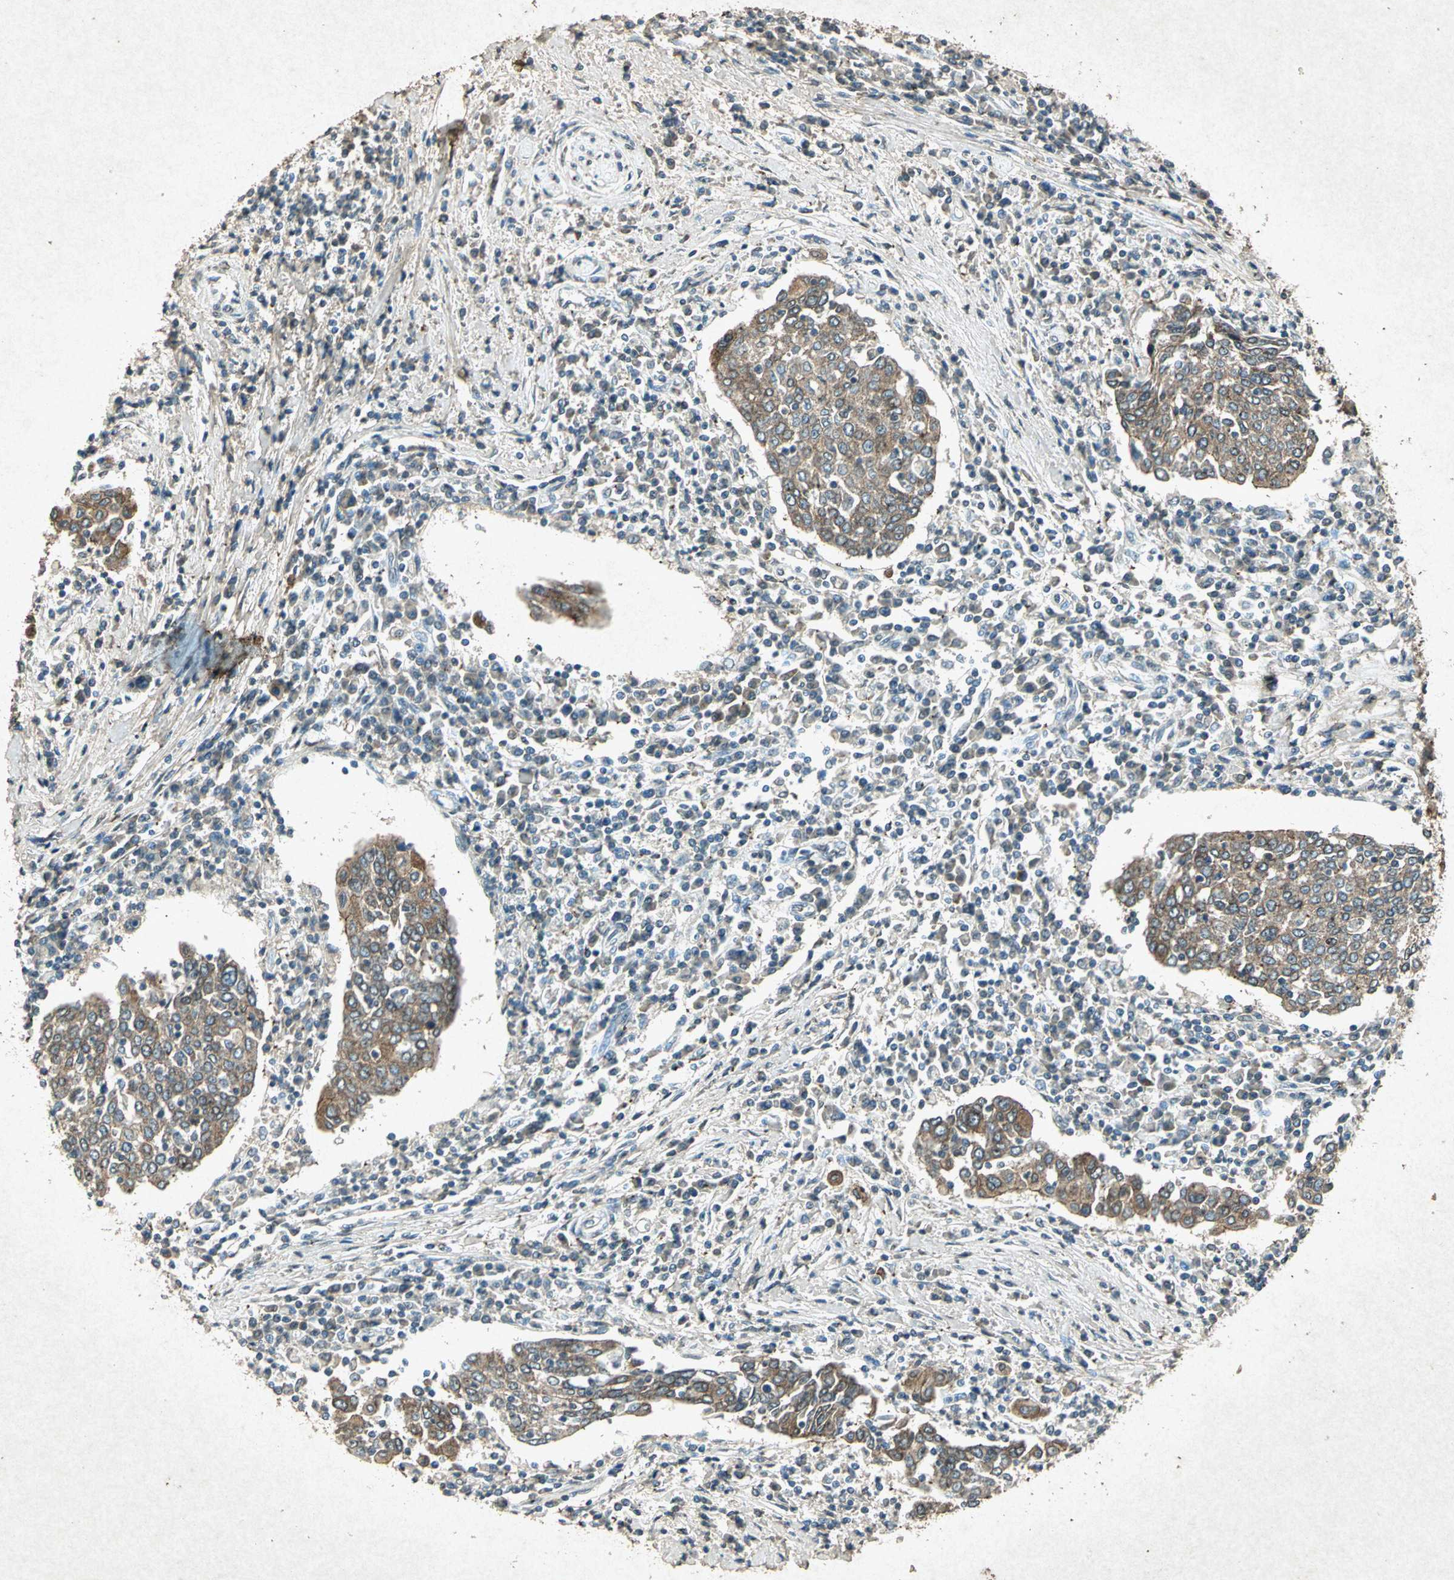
{"staining": {"intensity": "moderate", "quantity": ">75%", "location": "cytoplasmic/membranous"}, "tissue": "cervical cancer", "cell_type": "Tumor cells", "image_type": "cancer", "snomed": [{"axis": "morphology", "description": "Squamous cell carcinoma, NOS"}, {"axis": "topography", "description": "Cervix"}], "caption": "Cervical squamous cell carcinoma stained for a protein reveals moderate cytoplasmic/membranous positivity in tumor cells. The staining is performed using DAB (3,3'-diaminobenzidine) brown chromogen to label protein expression. The nuclei are counter-stained blue using hematoxylin.", "gene": "PSEN1", "patient": {"sex": "female", "age": 40}}